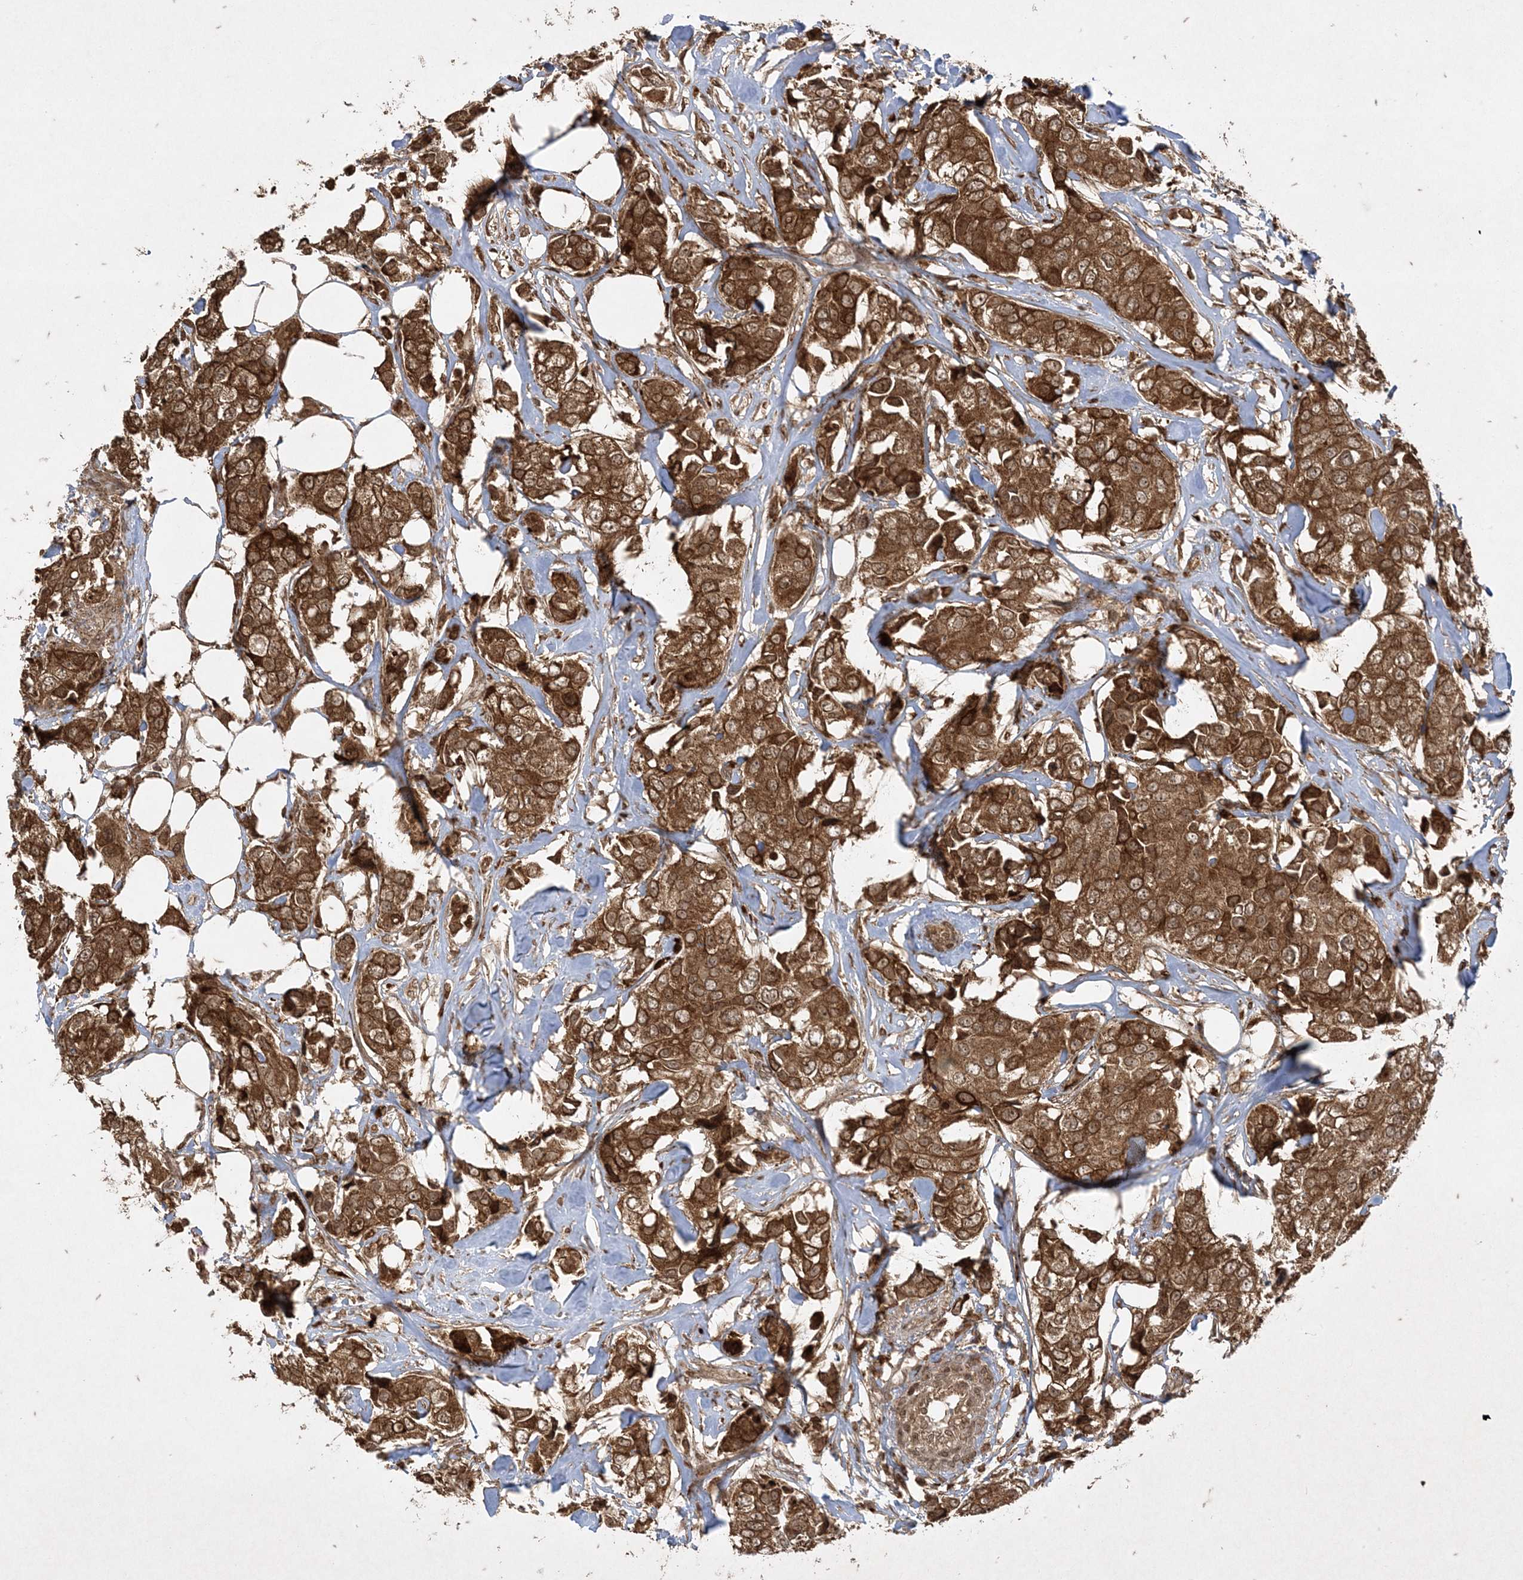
{"staining": {"intensity": "strong", "quantity": ">75%", "location": "cytoplasmic/membranous"}, "tissue": "breast cancer", "cell_type": "Tumor cells", "image_type": "cancer", "snomed": [{"axis": "morphology", "description": "Duct carcinoma"}, {"axis": "topography", "description": "Breast"}], "caption": "Strong cytoplasmic/membranous protein expression is identified in approximately >75% of tumor cells in invasive ductal carcinoma (breast).", "gene": "RRAS", "patient": {"sex": "female", "age": 80}}